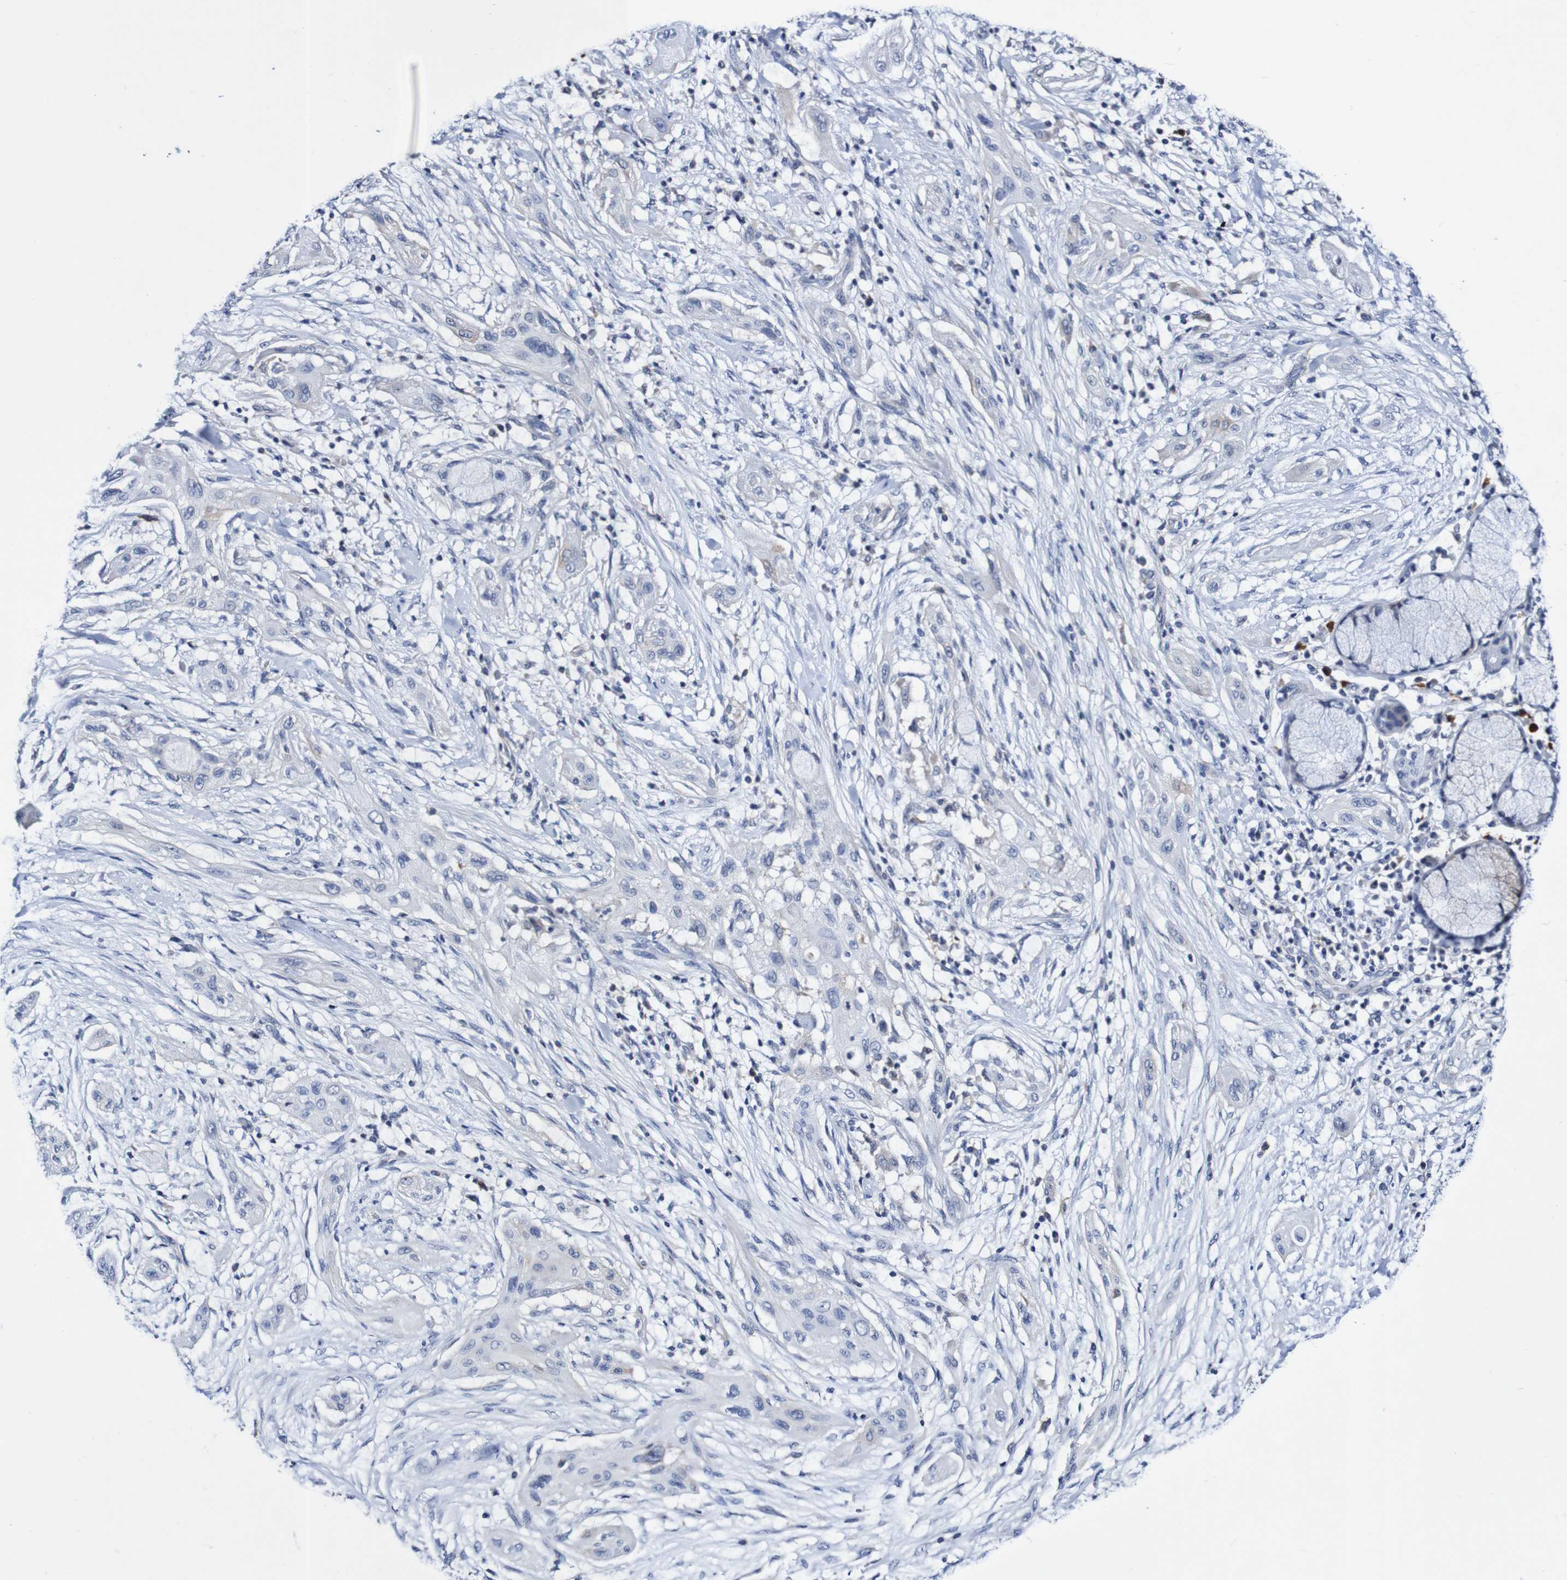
{"staining": {"intensity": "negative", "quantity": "none", "location": "none"}, "tissue": "lung cancer", "cell_type": "Tumor cells", "image_type": "cancer", "snomed": [{"axis": "morphology", "description": "Squamous cell carcinoma, NOS"}, {"axis": "topography", "description": "Lung"}], "caption": "Tumor cells show no significant expression in lung squamous cell carcinoma.", "gene": "ACVR1C", "patient": {"sex": "female", "age": 47}}